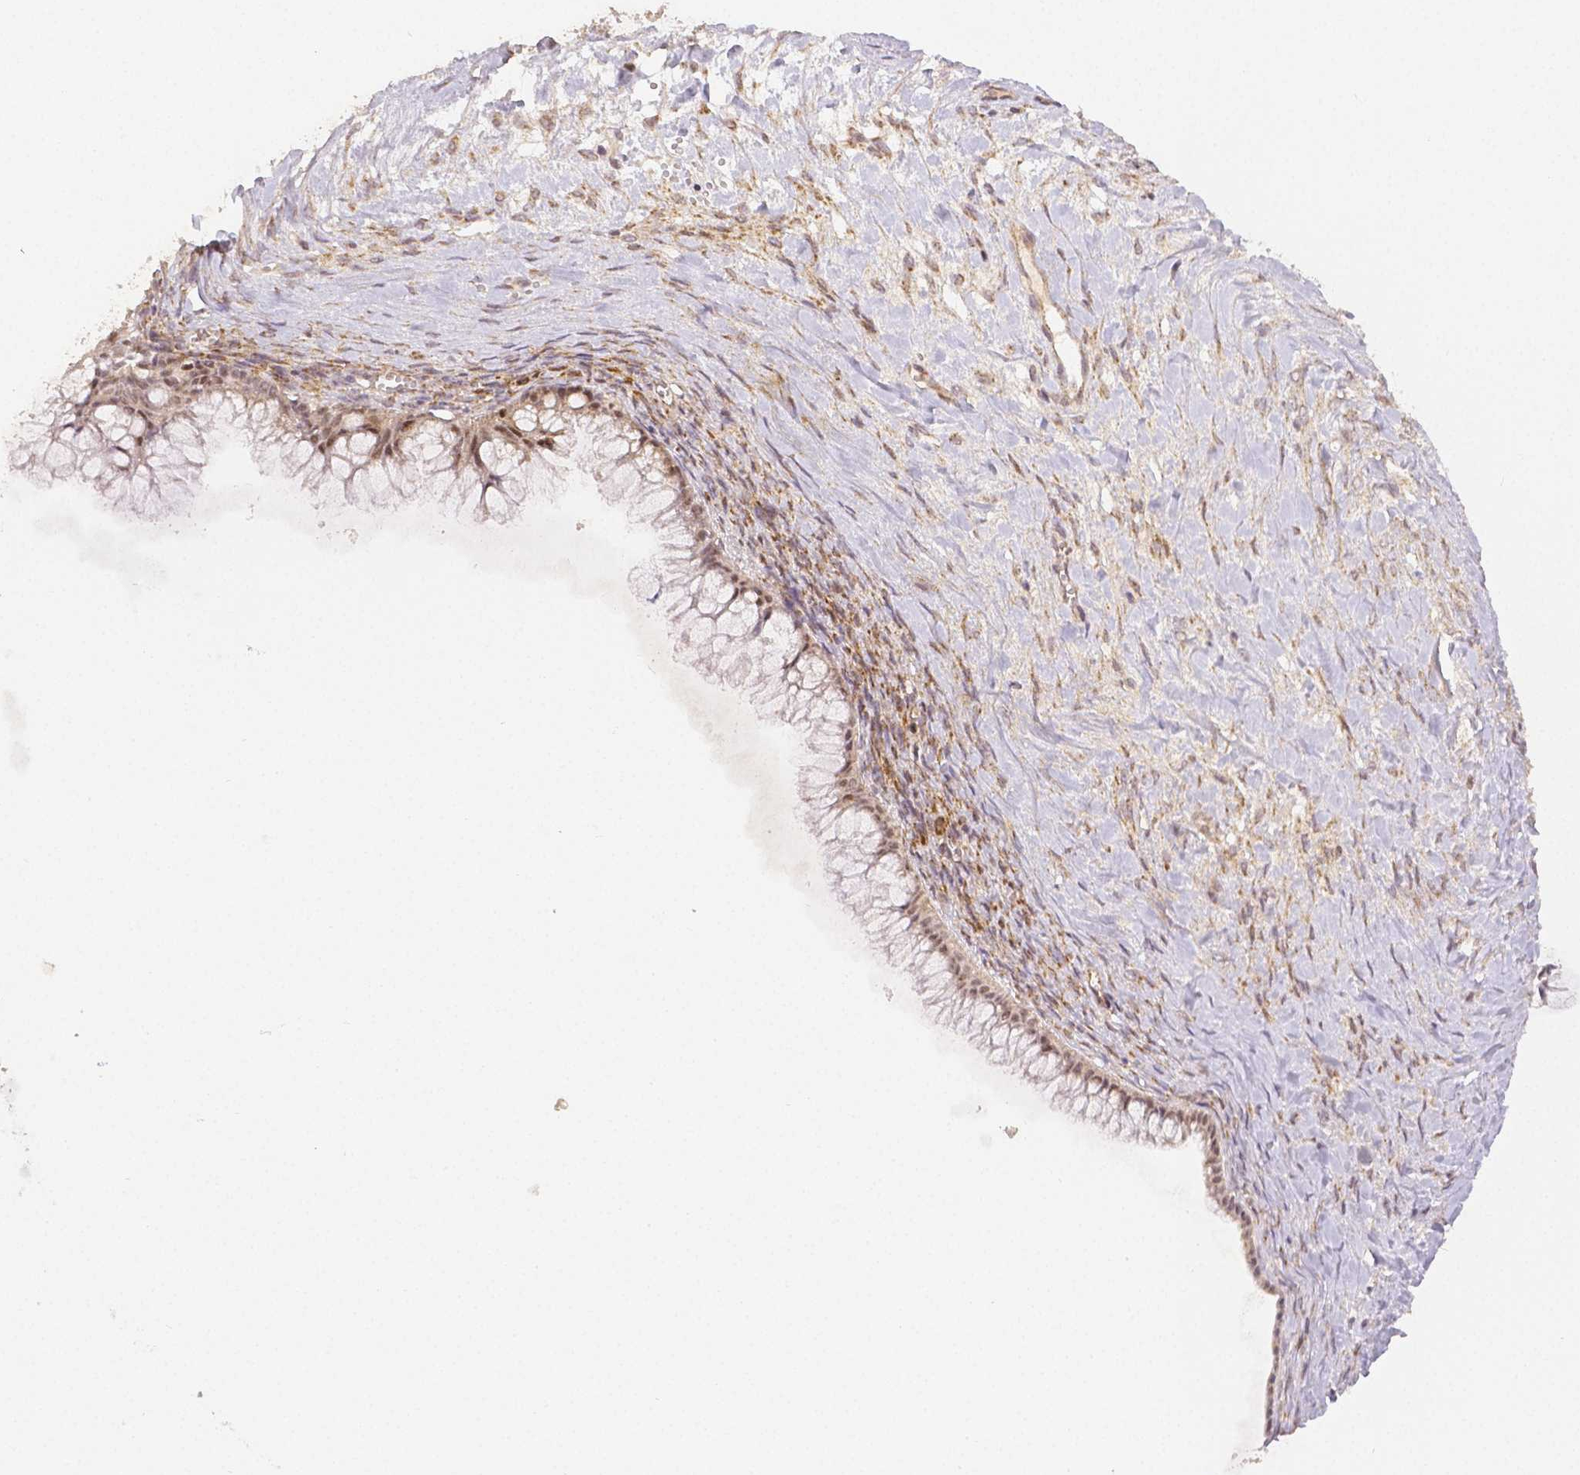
{"staining": {"intensity": "weak", "quantity": "25%-75%", "location": "cytoplasmic/membranous,nuclear"}, "tissue": "ovarian cancer", "cell_type": "Tumor cells", "image_type": "cancer", "snomed": [{"axis": "morphology", "description": "Cystadenocarcinoma, mucinous, NOS"}, {"axis": "topography", "description": "Ovary"}], "caption": "Protein expression analysis of human ovarian cancer reveals weak cytoplasmic/membranous and nuclear staining in about 25%-75% of tumor cells.", "gene": "RHOT1", "patient": {"sex": "female", "age": 41}}